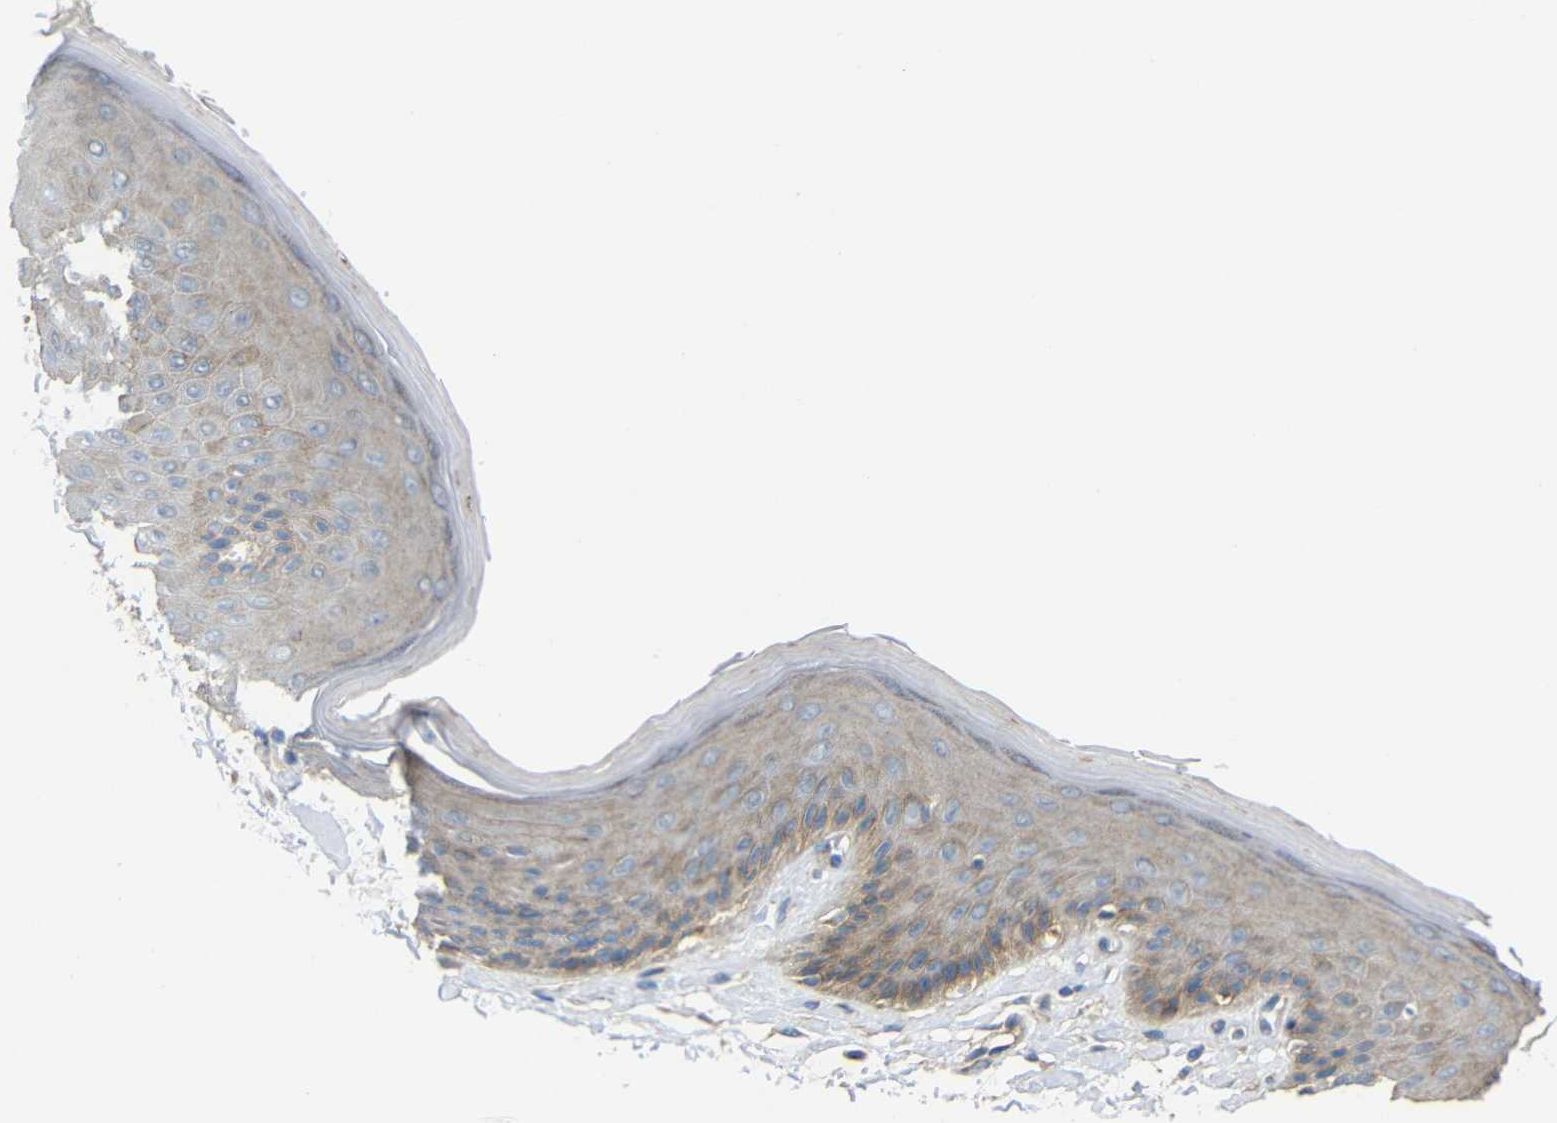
{"staining": {"intensity": "weak", "quantity": ">75%", "location": "cytoplasmic/membranous"}, "tissue": "skin", "cell_type": "Epidermal cells", "image_type": "normal", "snomed": [{"axis": "morphology", "description": "Normal tissue, NOS"}, {"axis": "topography", "description": "Vulva"}], "caption": "The photomicrograph exhibits immunohistochemical staining of normal skin. There is weak cytoplasmic/membranous positivity is seen in approximately >75% of epidermal cells.", "gene": "SYPL1", "patient": {"sex": "female", "age": 73}}